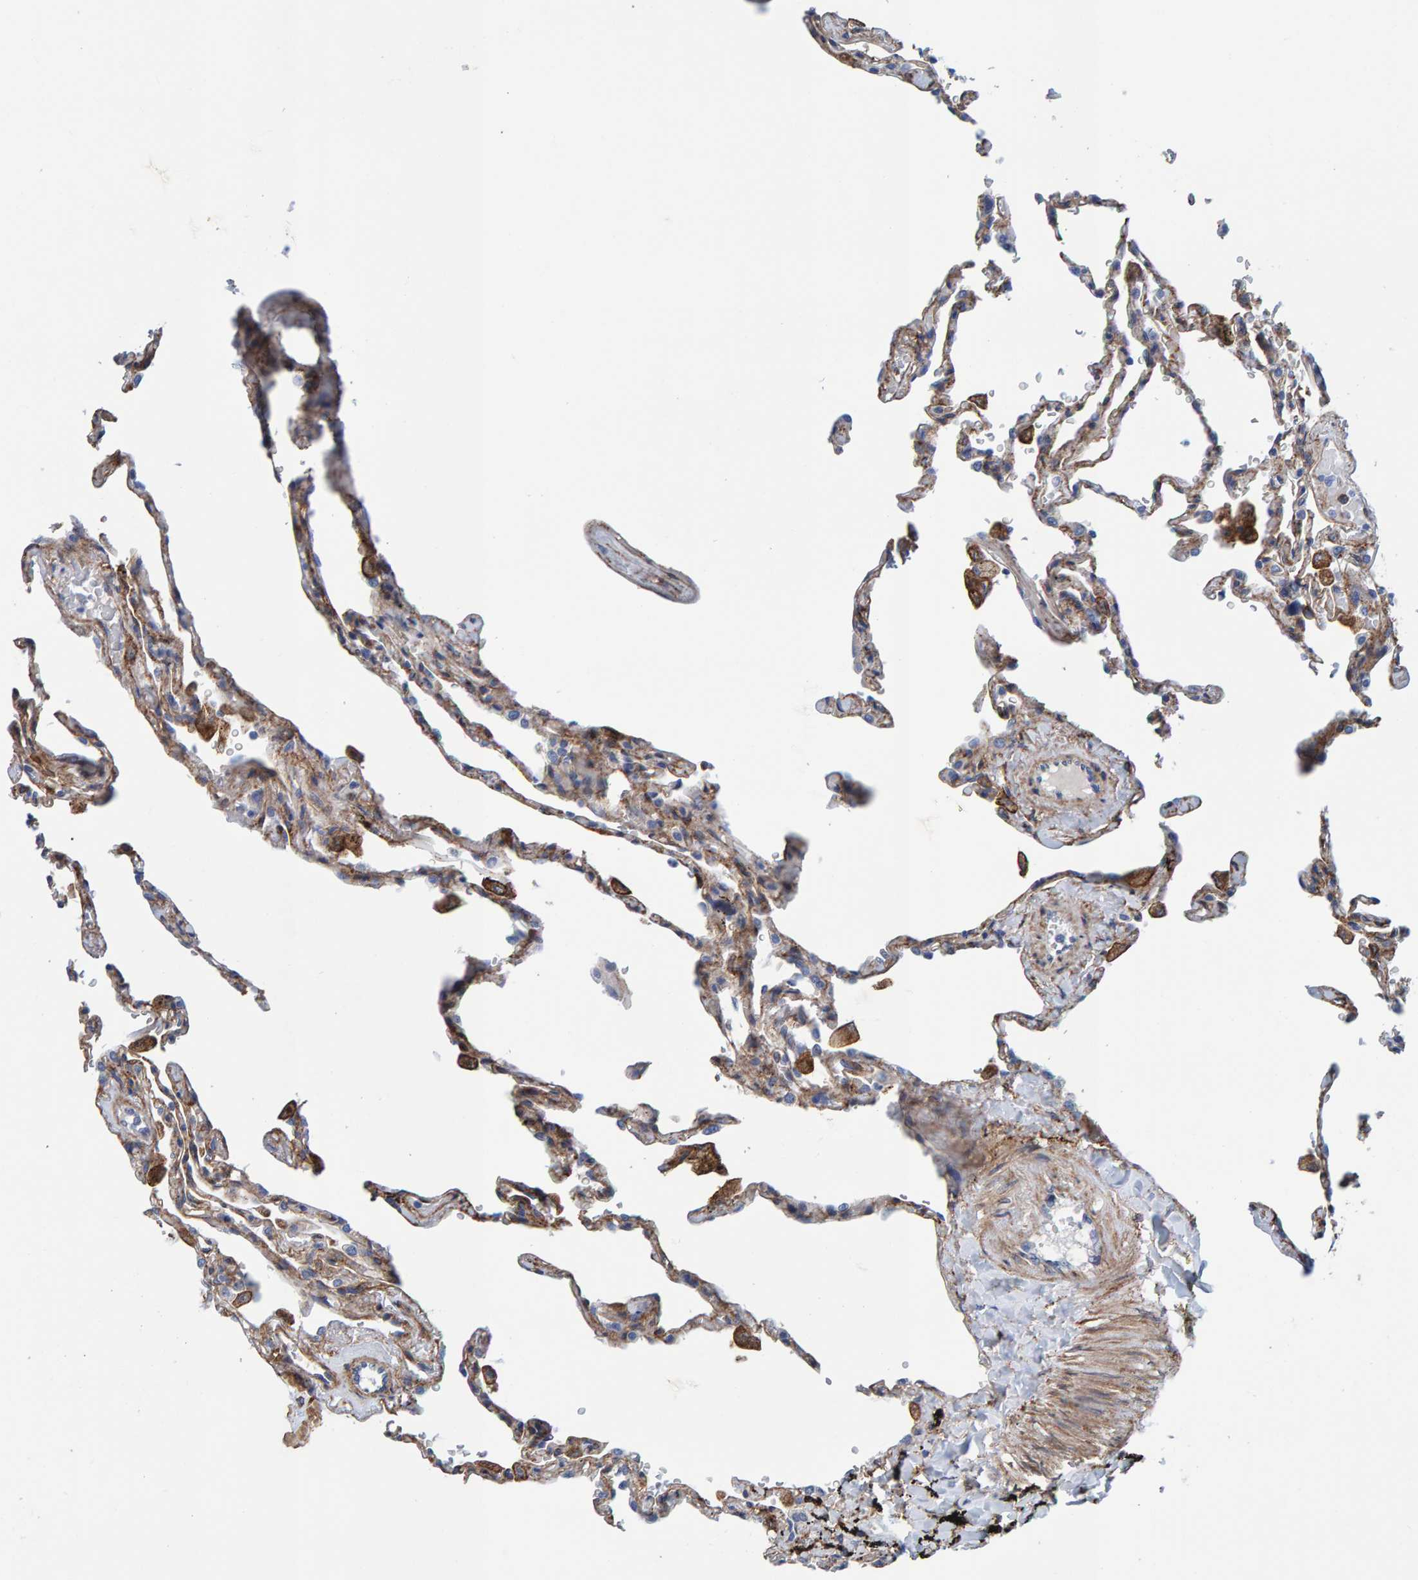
{"staining": {"intensity": "weak", "quantity": "25%-75%", "location": "cytoplasmic/membranous"}, "tissue": "lung", "cell_type": "Alveolar cells", "image_type": "normal", "snomed": [{"axis": "morphology", "description": "Normal tissue, NOS"}, {"axis": "topography", "description": "Lung"}], "caption": "Lung stained for a protein displays weak cytoplasmic/membranous positivity in alveolar cells. The protein is stained brown, and the nuclei are stained in blue (DAB IHC with brightfield microscopy, high magnification).", "gene": "LRP1", "patient": {"sex": "male", "age": 59}}